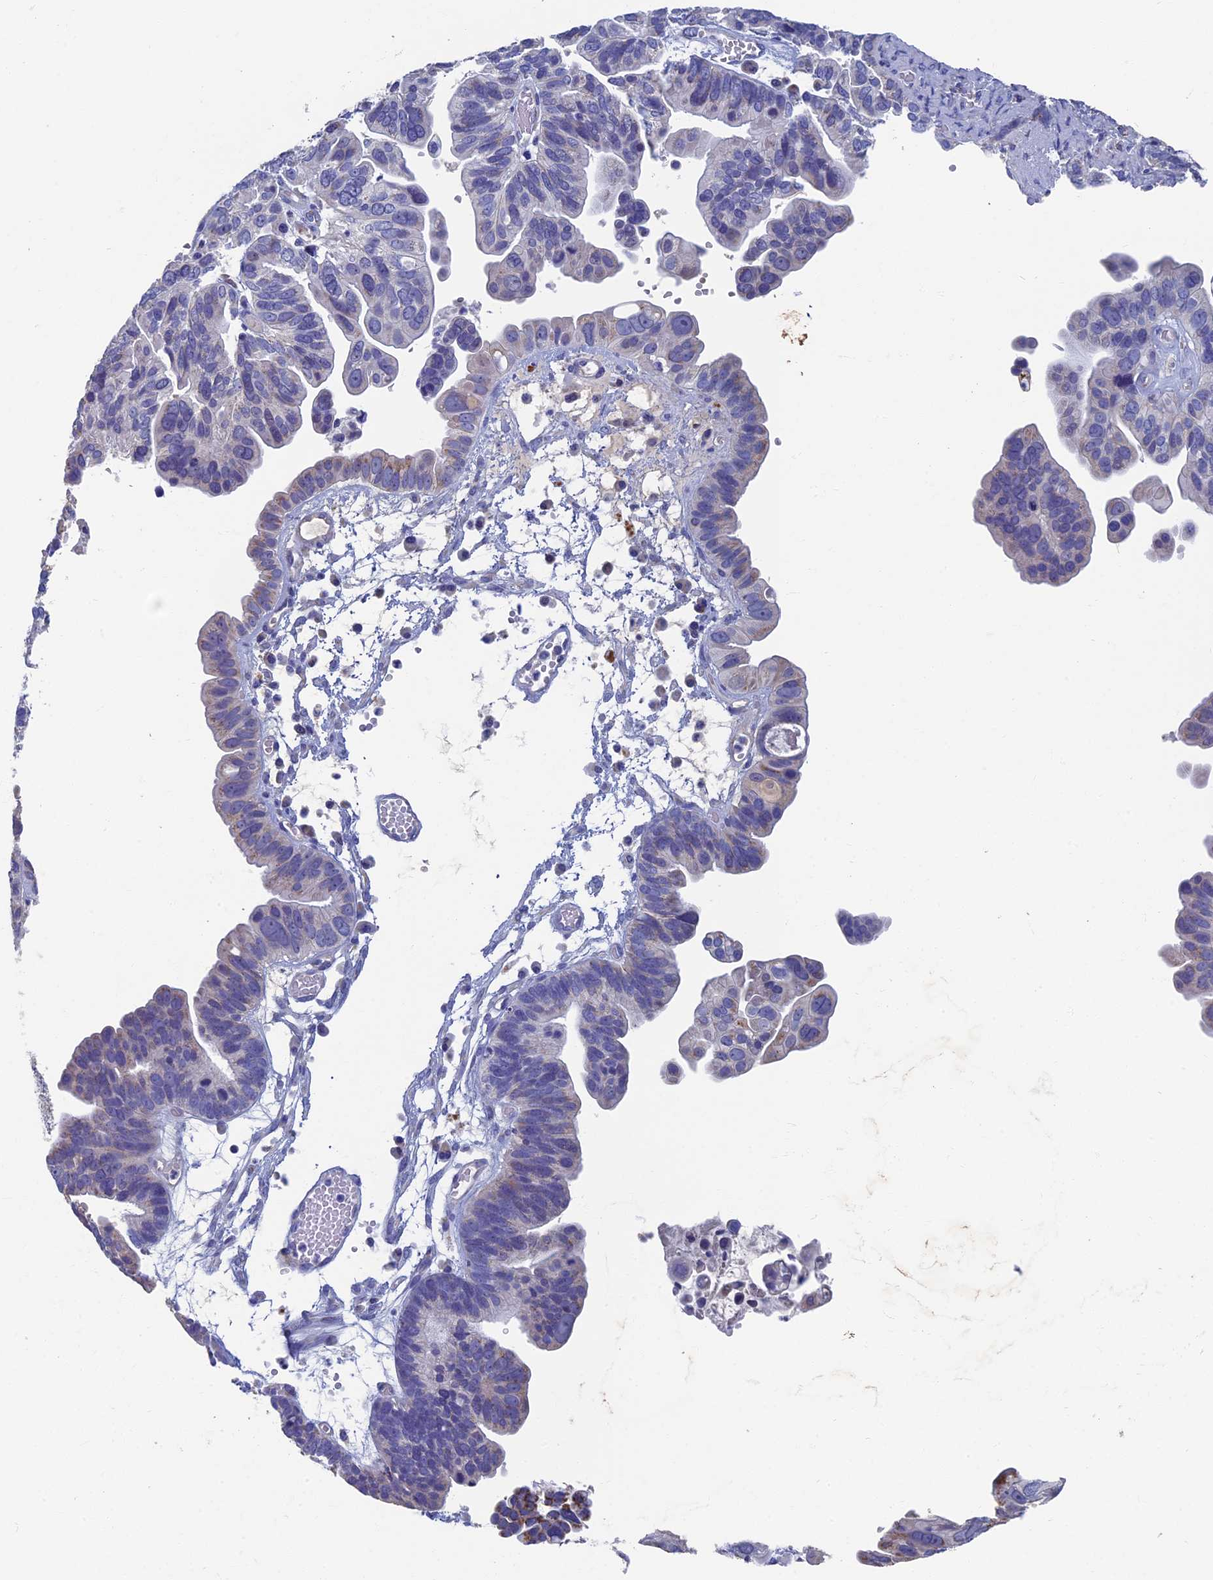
{"staining": {"intensity": "negative", "quantity": "none", "location": "none"}, "tissue": "ovarian cancer", "cell_type": "Tumor cells", "image_type": "cancer", "snomed": [{"axis": "morphology", "description": "Cystadenocarcinoma, serous, NOS"}, {"axis": "topography", "description": "Ovary"}], "caption": "Immunohistochemistry (IHC) histopathology image of neoplastic tissue: human ovarian serous cystadenocarcinoma stained with DAB exhibits no significant protein positivity in tumor cells.", "gene": "OAT", "patient": {"sex": "female", "age": 56}}